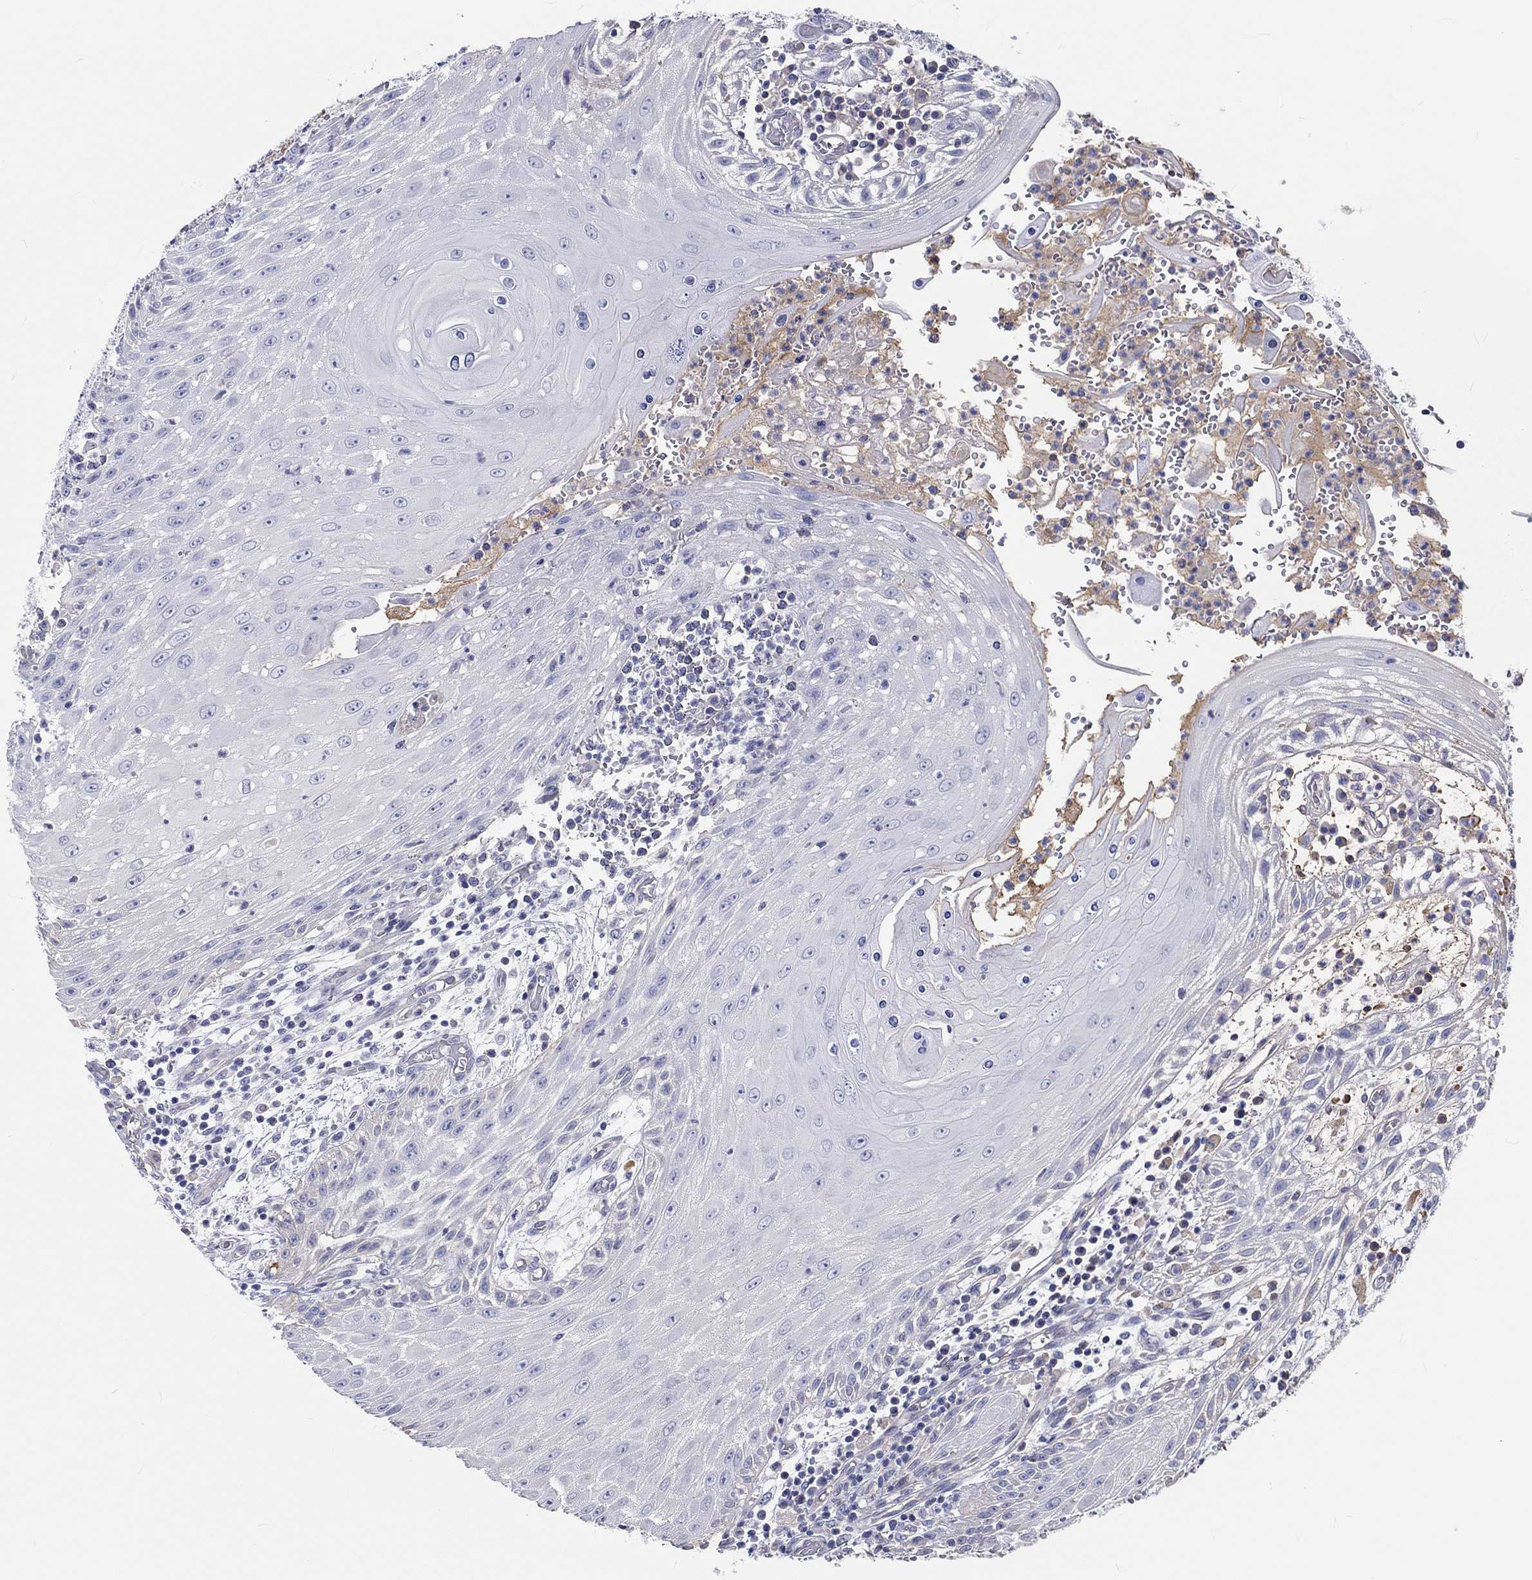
{"staining": {"intensity": "negative", "quantity": "none", "location": "none"}, "tissue": "head and neck cancer", "cell_type": "Tumor cells", "image_type": "cancer", "snomed": [{"axis": "morphology", "description": "Squamous cell carcinoma, NOS"}, {"axis": "topography", "description": "Oral tissue"}, {"axis": "topography", "description": "Head-Neck"}], "caption": "High power microscopy image of an immunohistochemistry (IHC) image of head and neck squamous cell carcinoma, revealing no significant positivity in tumor cells. (DAB (3,3'-diaminobenzidine) immunohistochemistry (IHC), high magnification).", "gene": "CDY2B", "patient": {"sex": "male", "age": 58}}